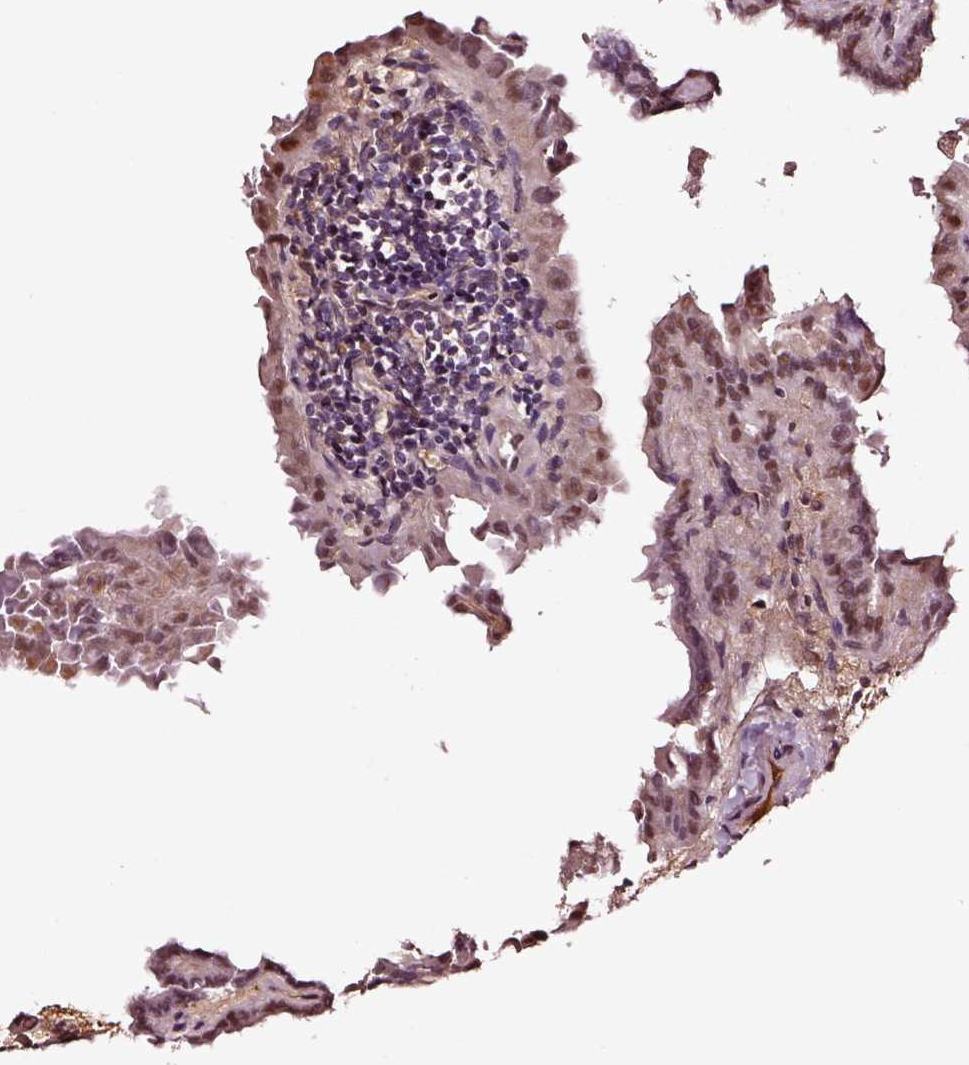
{"staining": {"intensity": "weak", "quantity": "<25%", "location": "cytoplasmic/membranous"}, "tissue": "thyroid cancer", "cell_type": "Tumor cells", "image_type": "cancer", "snomed": [{"axis": "morphology", "description": "Papillary adenocarcinoma, NOS"}, {"axis": "topography", "description": "Thyroid gland"}], "caption": "A high-resolution photomicrograph shows IHC staining of thyroid papillary adenocarcinoma, which displays no significant positivity in tumor cells. (DAB (3,3'-diaminobenzidine) immunohistochemistry (IHC) with hematoxylin counter stain).", "gene": "TF", "patient": {"sex": "female", "age": 46}}